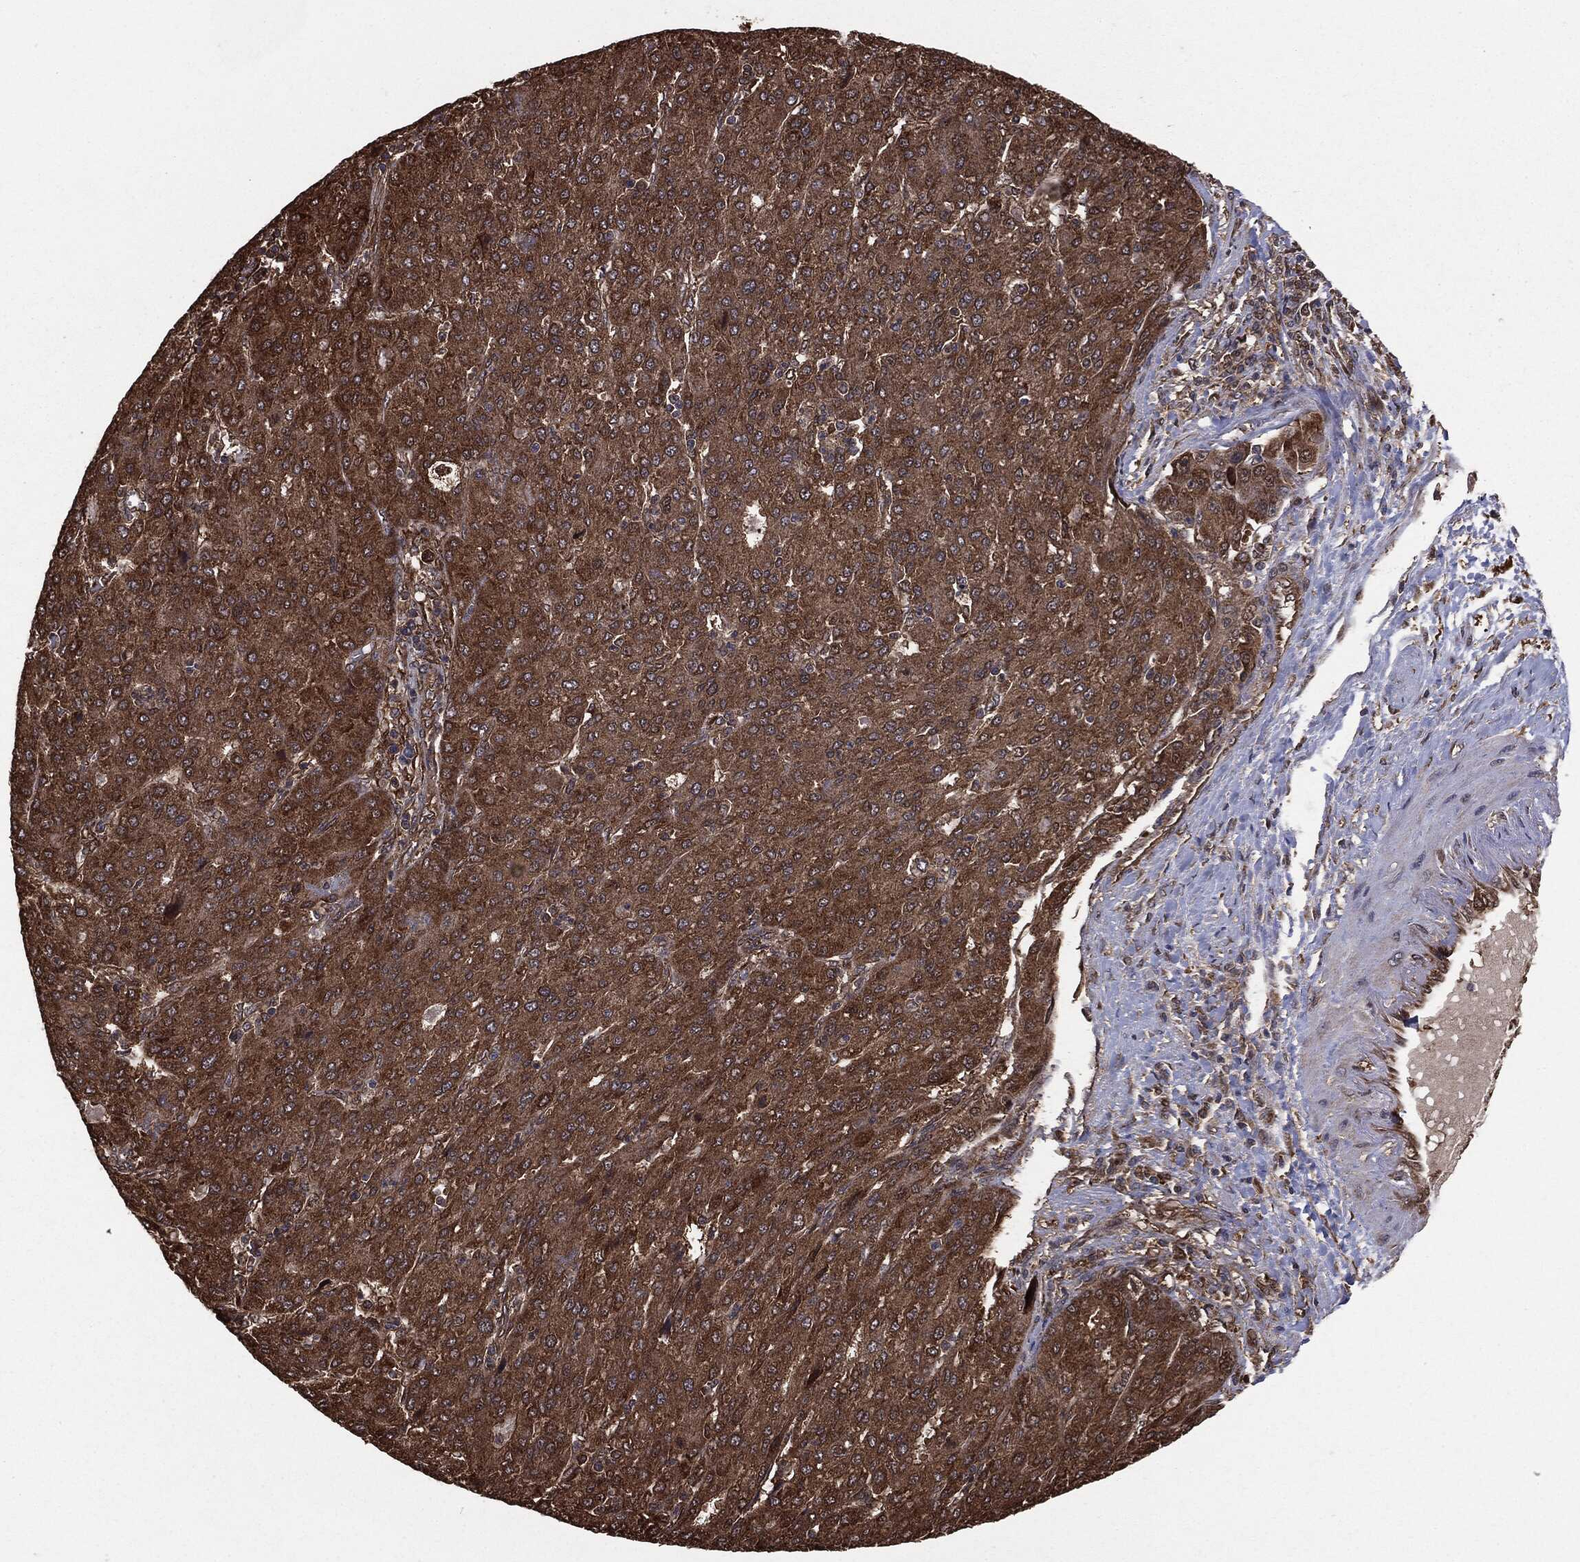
{"staining": {"intensity": "strong", "quantity": ">75%", "location": "cytoplasmic/membranous"}, "tissue": "liver cancer", "cell_type": "Tumor cells", "image_type": "cancer", "snomed": [{"axis": "morphology", "description": "Carcinoma, Hepatocellular, NOS"}, {"axis": "topography", "description": "Liver"}], "caption": "Immunohistochemical staining of human liver hepatocellular carcinoma displays strong cytoplasmic/membranous protein expression in approximately >75% of tumor cells.", "gene": "NME1", "patient": {"sex": "male", "age": 65}}